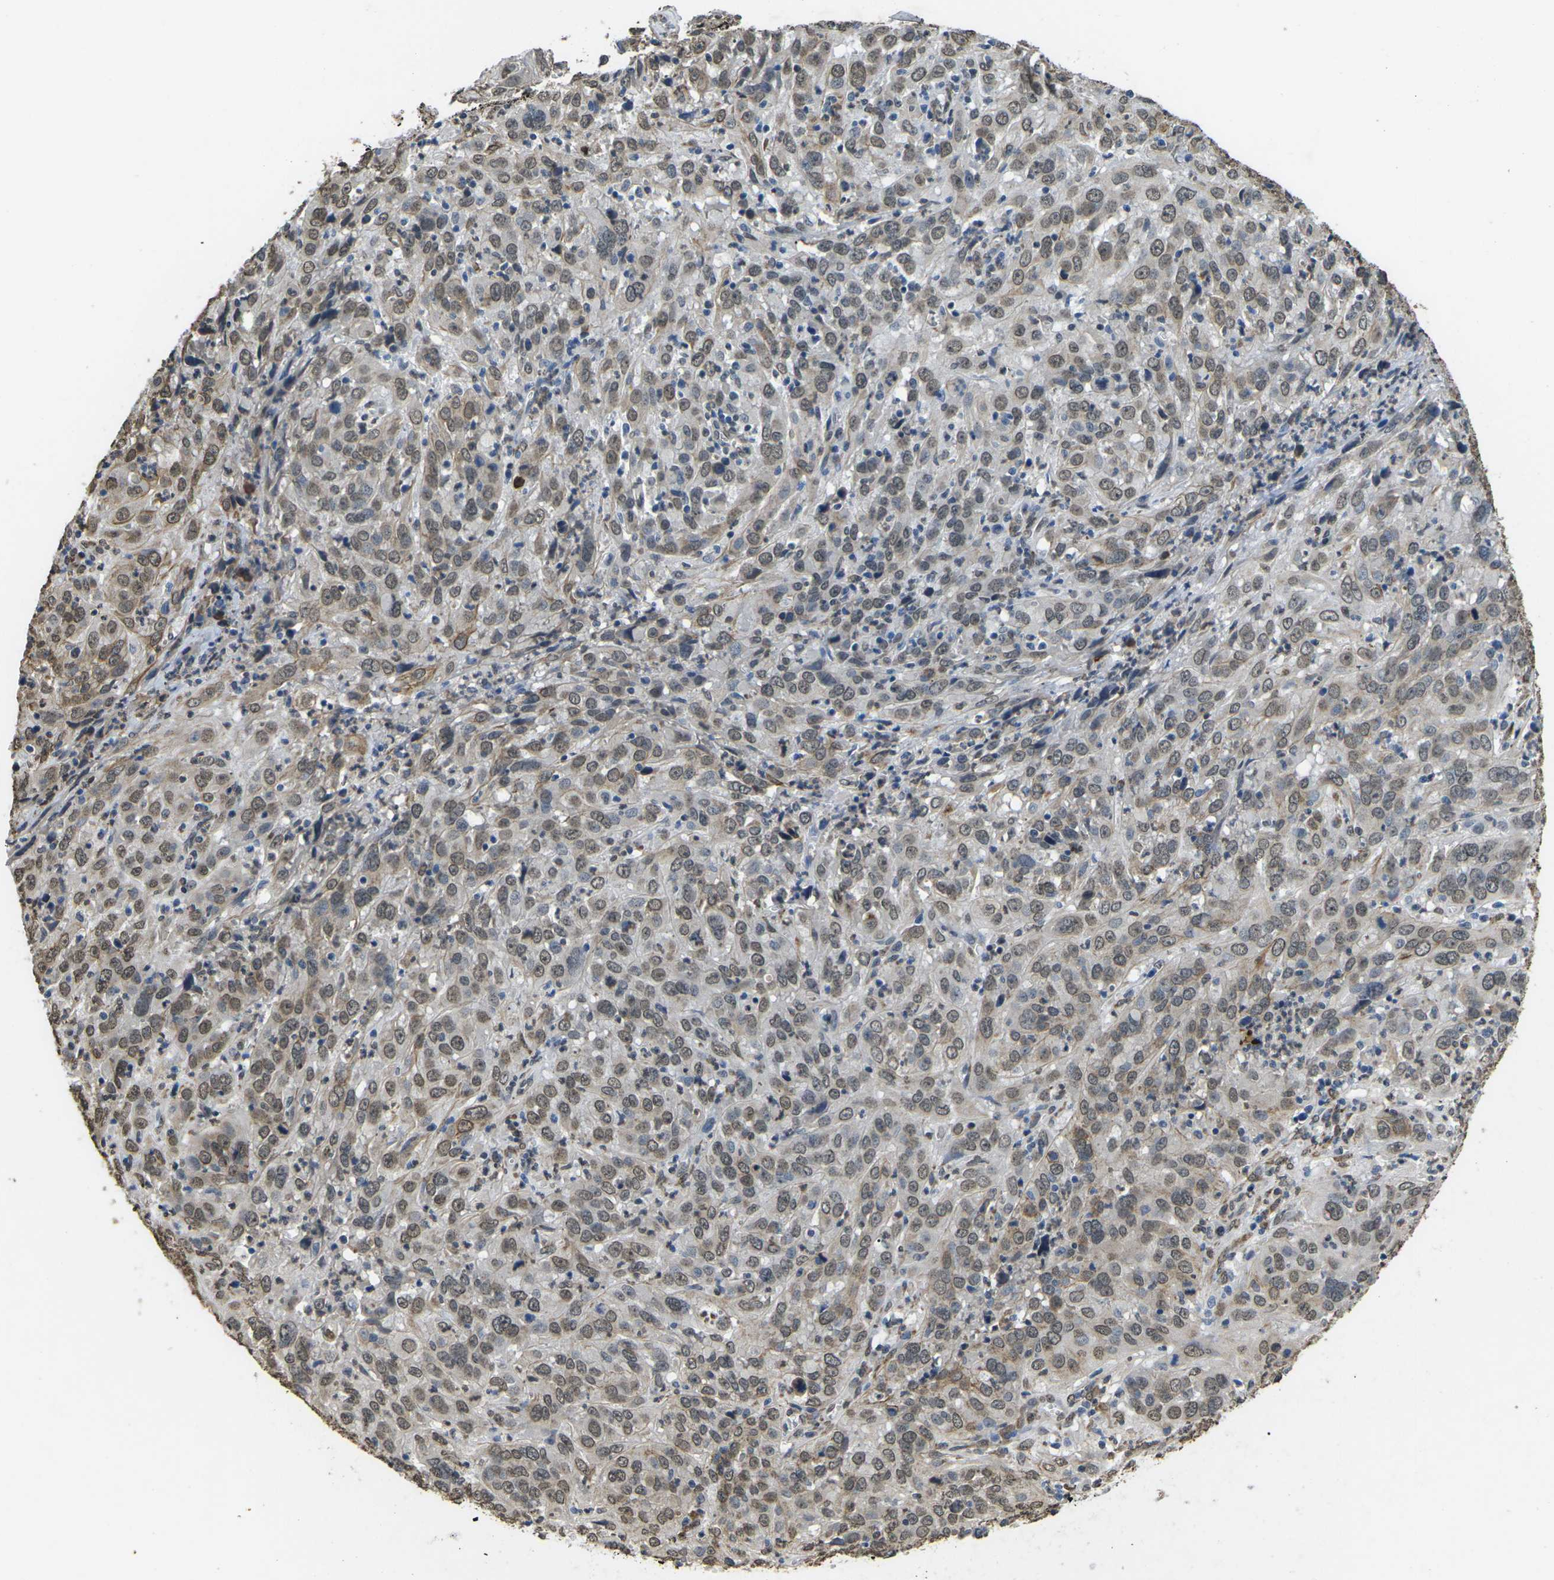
{"staining": {"intensity": "weak", "quantity": ">75%", "location": "nuclear"}, "tissue": "cervical cancer", "cell_type": "Tumor cells", "image_type": "cancer", "snomed": [{"axis": "morphology", "description": "Squamous cell carcinoma, NOS"}, {"axis": "topography", "description": "Cervix"}], "caption": "IHC (DAB (3,3'-diaminobenzidine)) staining of cervical squamous cell carcinoma shows weak nuclear protein expression in about >75% of tumor cells.", "gene": "SCNN1B", "patient": {"sex": "female", "age": 32}}